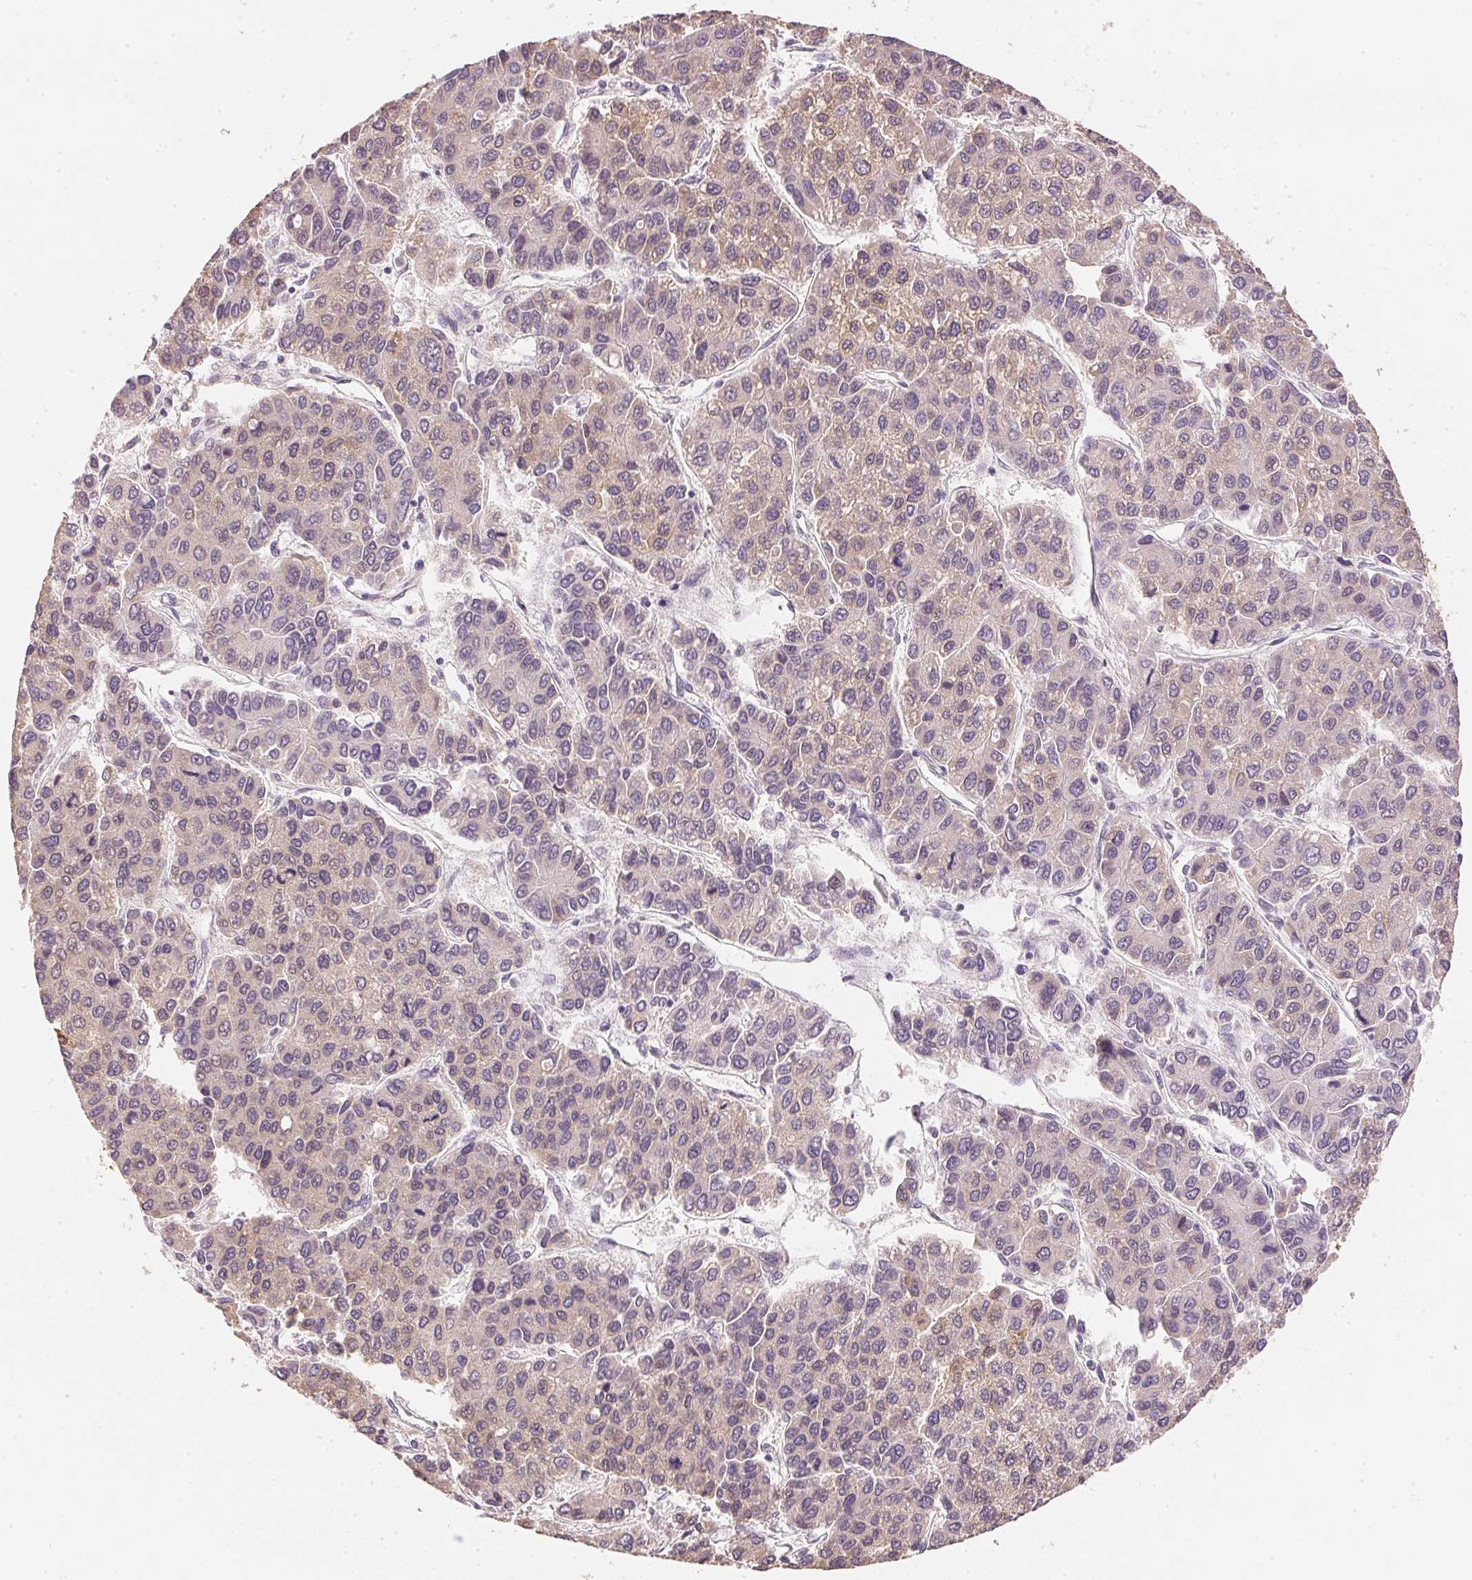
{"staining": {"intensity": "weak", "quantity": "<25%", "location": "cytoplasmic/membranous"}, "tissue": "liver cancer", "cell_type": "Tumor cells", "image_type": "cancer", "snomed": [{"axis": "morphology", "description": "Carcinoma, Hepatocellular, NOS"}, {"axis": "topography", "description": "Liver"}], "caption": "Immunohistochemical staining of liver cancer reveals no significant positivity in tumor cells.", "gene": "DHCR24", "patient": {"sex": "female", "age": 66}}